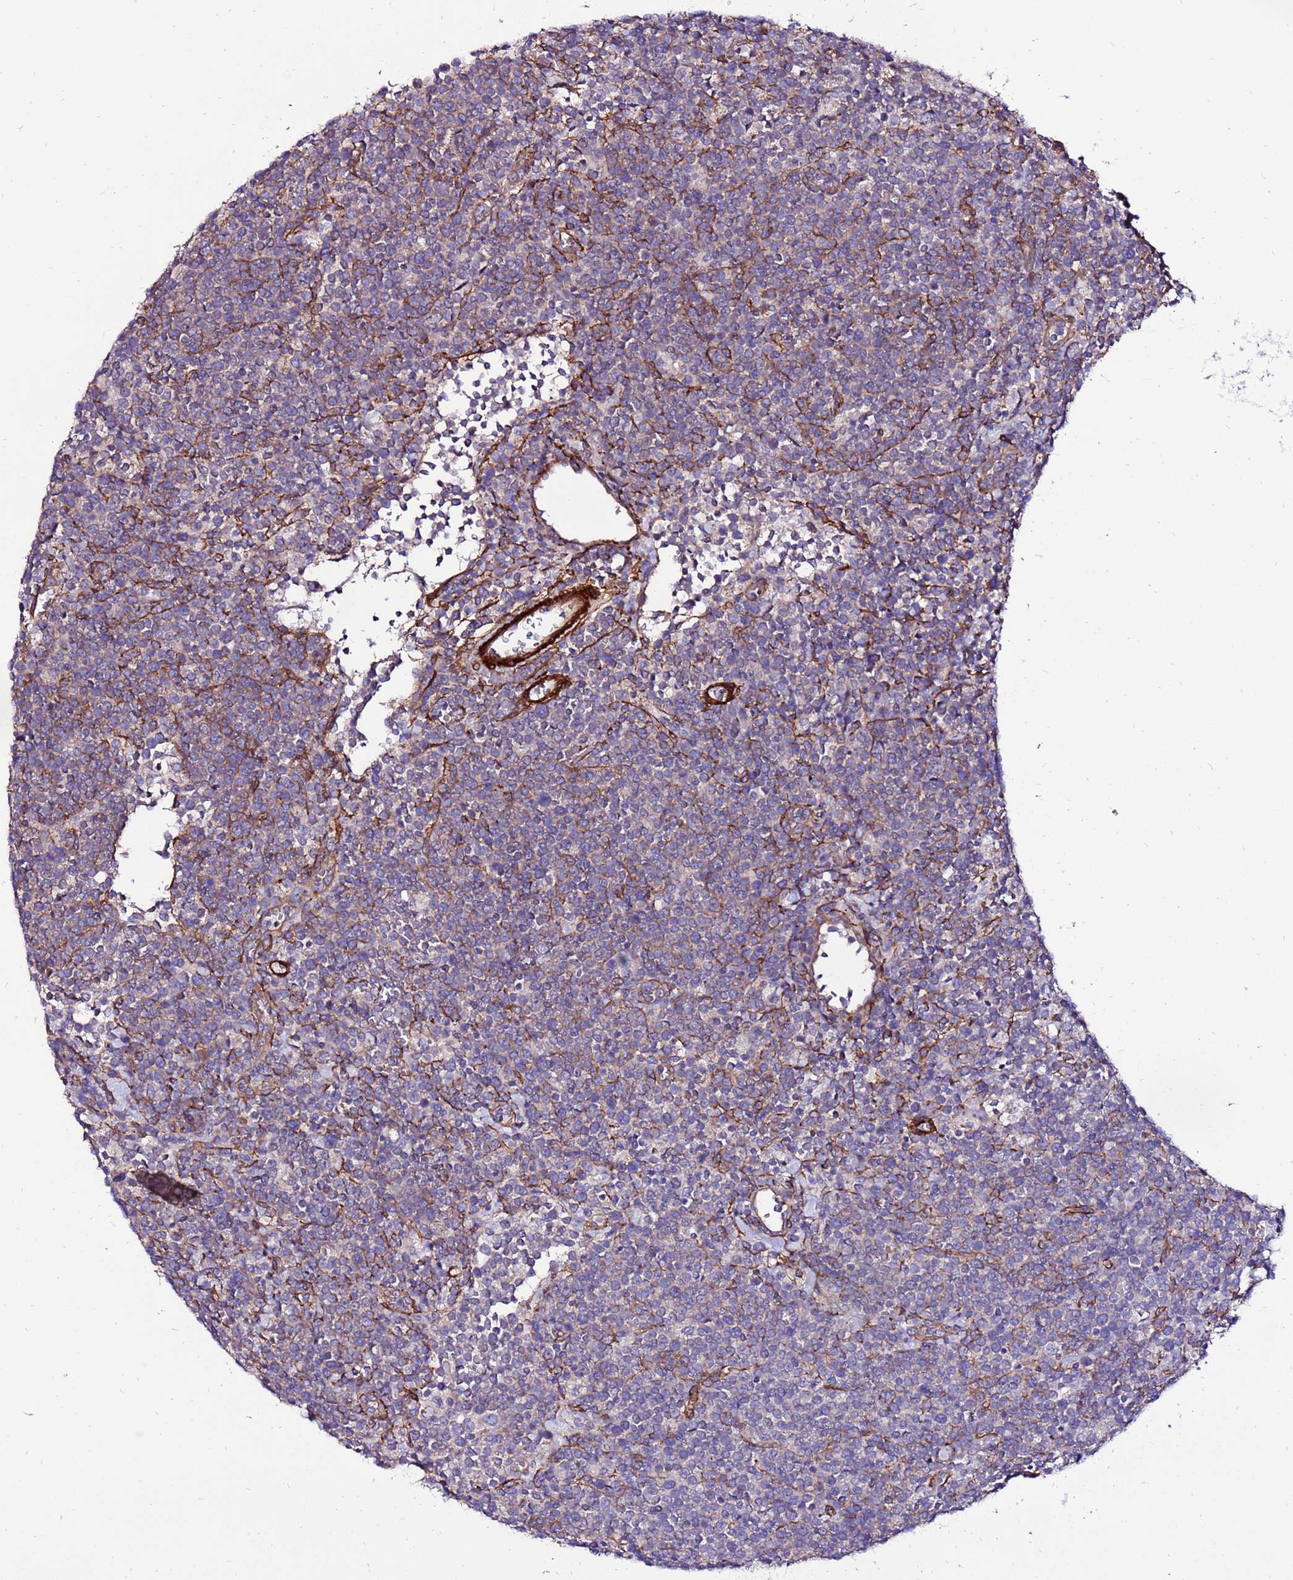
{"staining": {"intensity": "negative", "quantity": "none", "location": "none"}, "tissue": "lymphoma", "cell_type": "Tumor cells", "image_type": "cancer", "snomed": [{"axis": "morphology", "description": "Malignant lymphoma, non-Hodgkin's type, High grade"}, {"axis": "topography", "description": "Lymph node"}], "caption": "This is an immunohistochemistry micrograph of human lymphoma. There is no expression in tumor cells.", "gene": "EI24", "patient": {"sex": "male", "age": 61}}